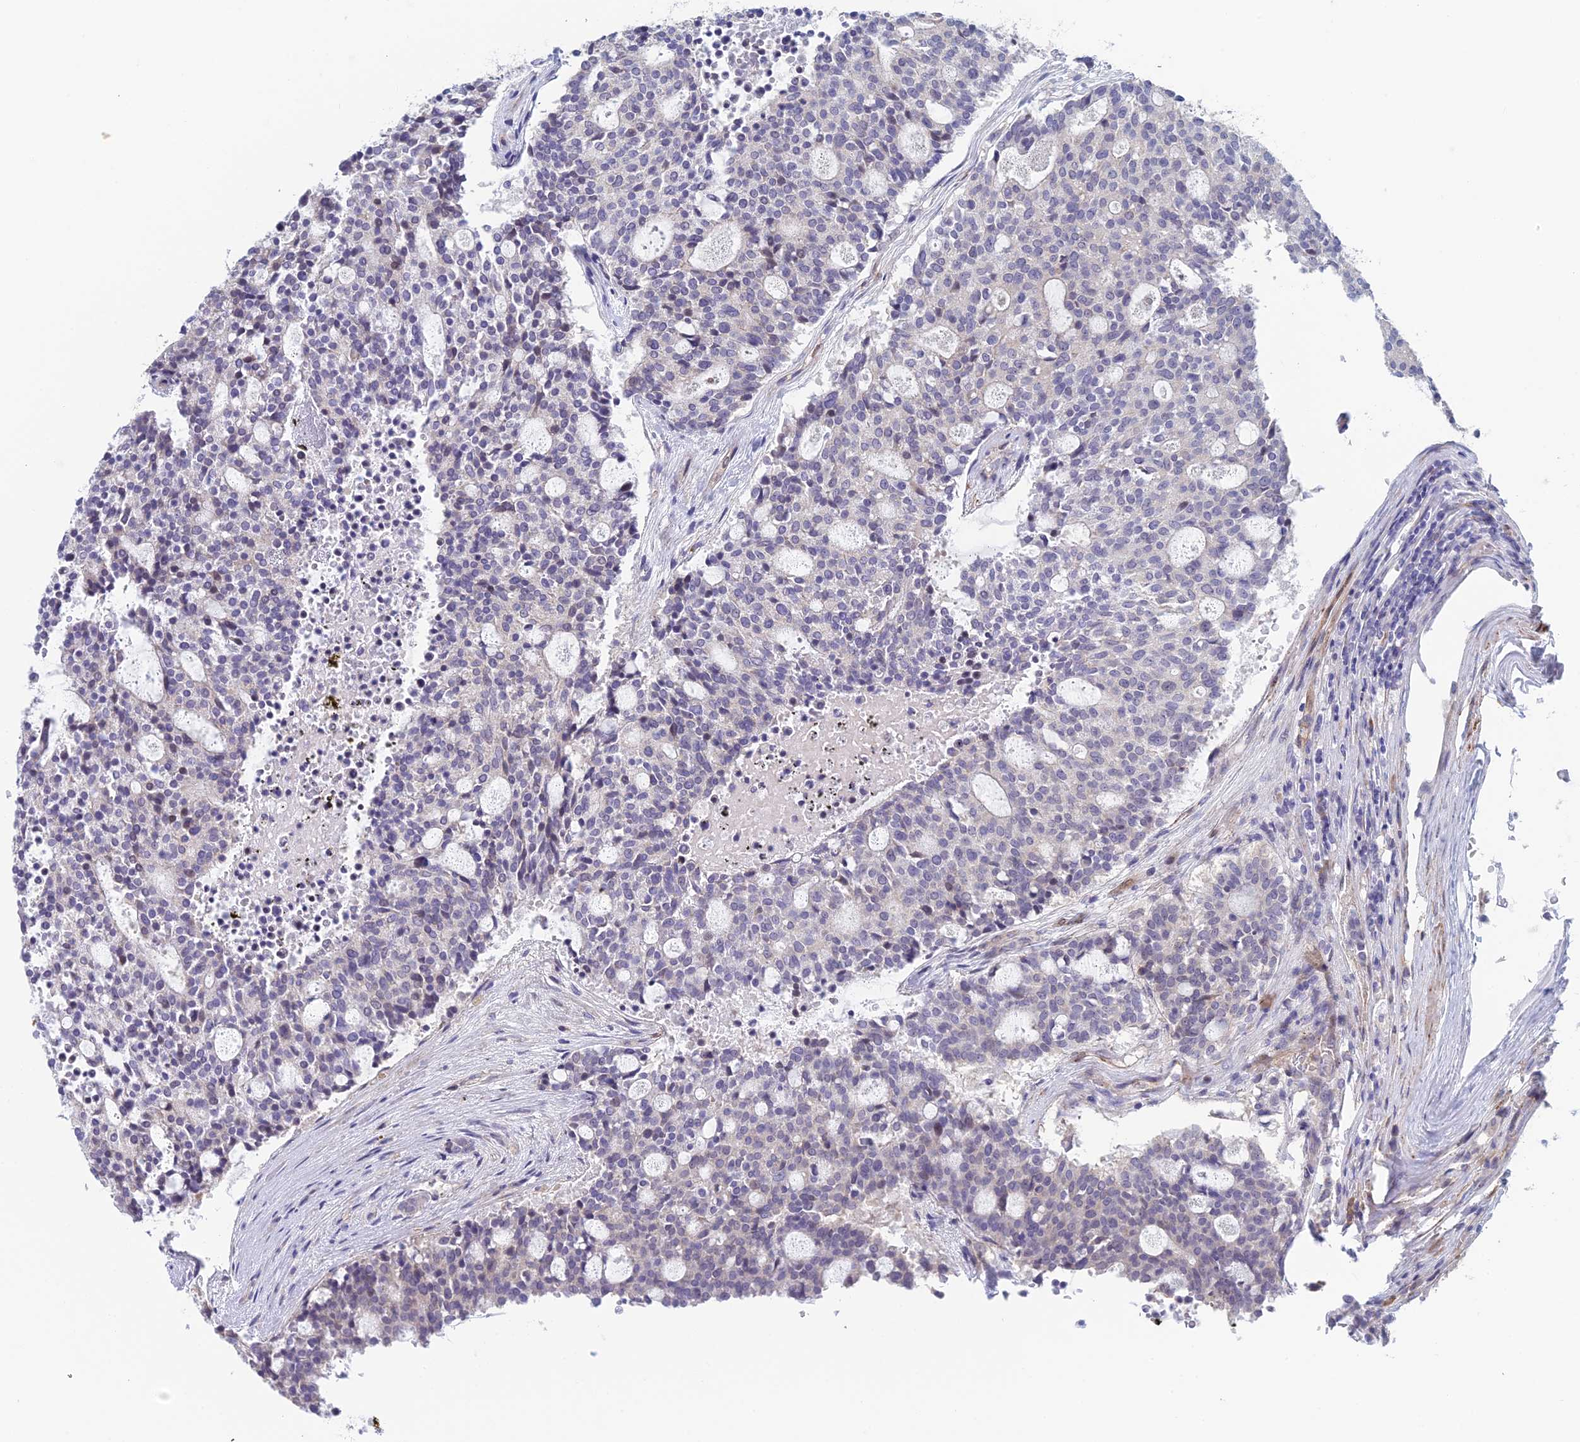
{"staining": {"intensity": "negative", "quantity": "none", "location": "none"}, "tissue": "carcinoid", "cell_type": "Tumor cells", "image_type": "cancer", "snomed": [{"axis": "morphology", "description": "Carcinoid, malignant, NOS"}, {"axis": "topography", "description": "Pancreas"}], "caption": "Tumor cells show no significant protein positivity in carcinoid. (Immunohistochemistry, brightfield microscopy, high magnification).", "gene": "PPP1R26", "patient": {"sex": "female", "age": 54}}